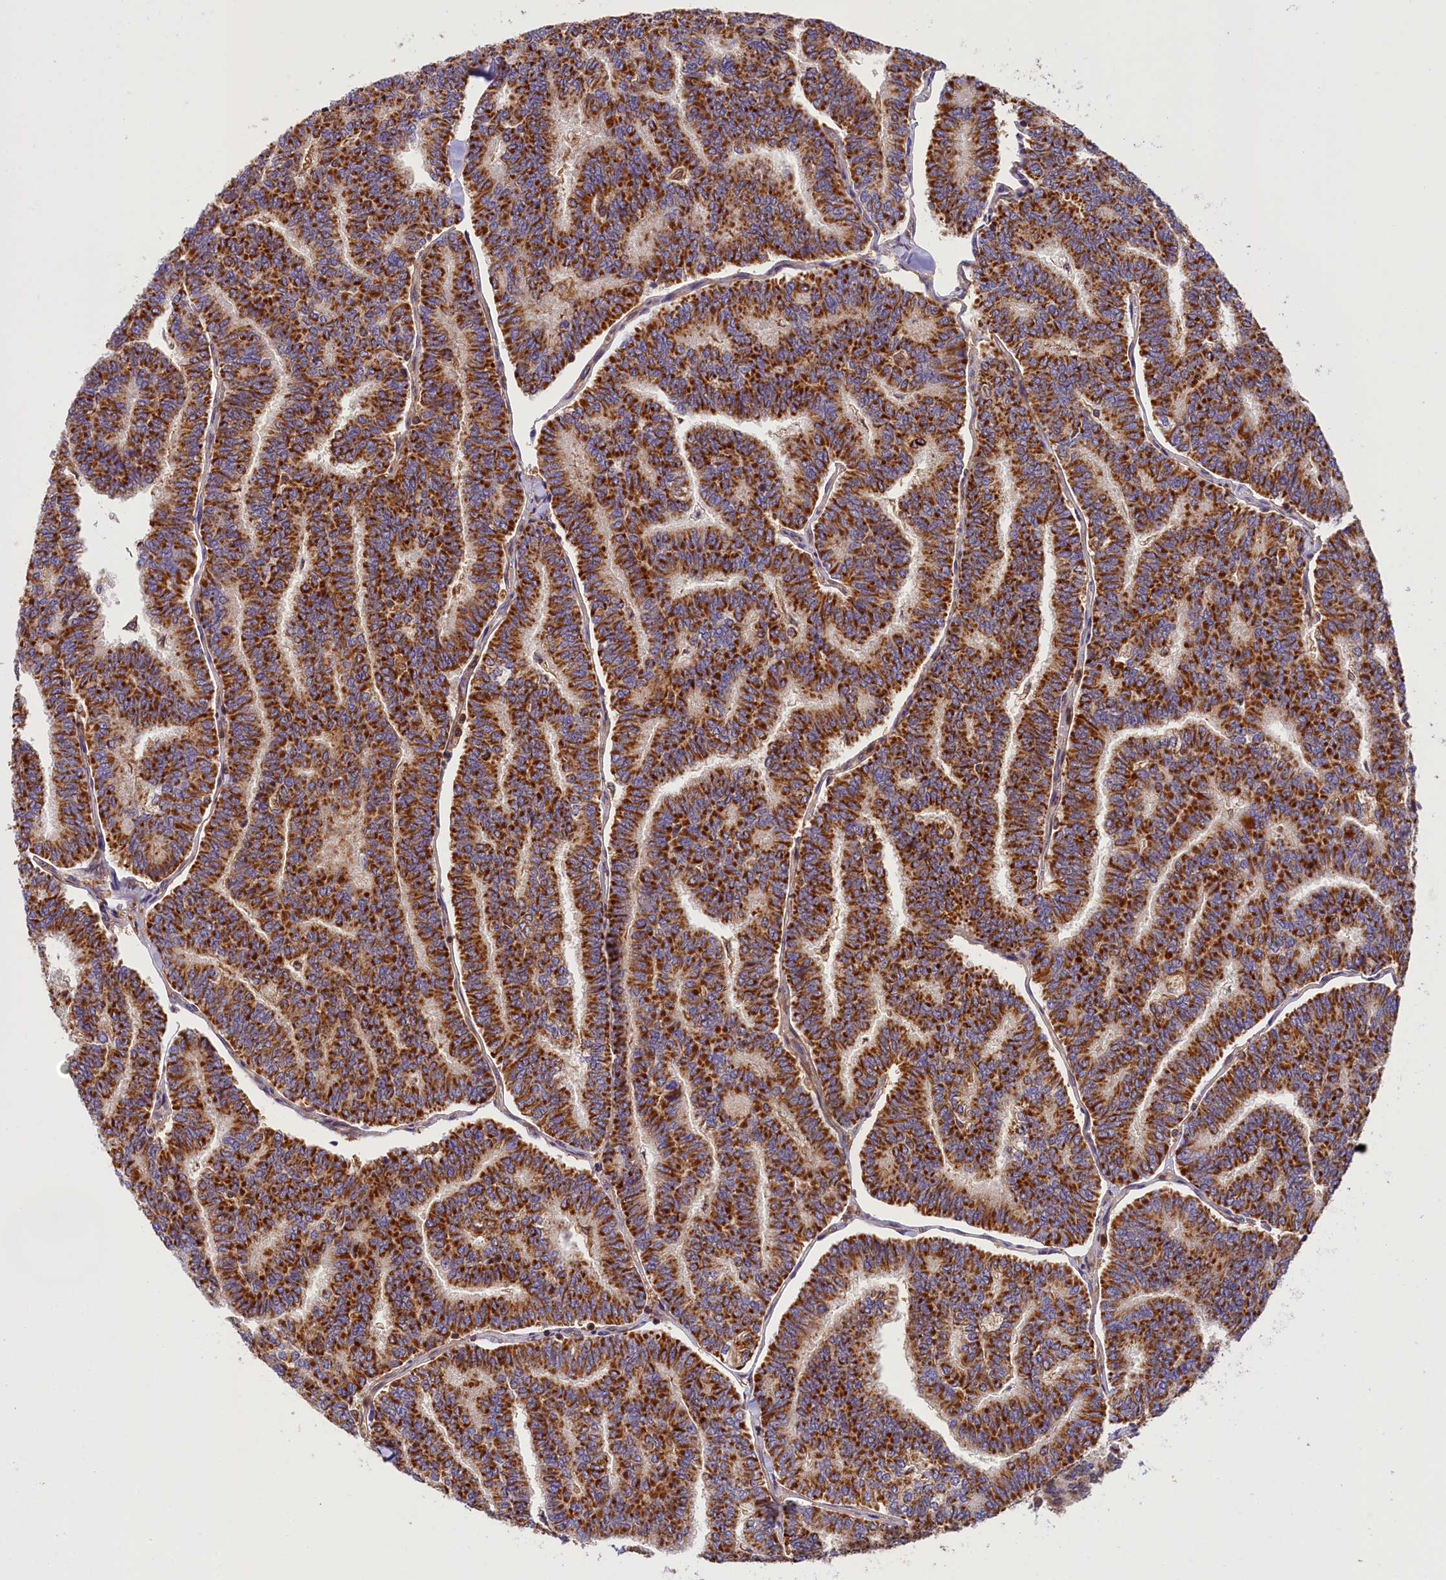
{"staining": {"intensity": "strong", "quantity": ">75%", "location": "cytoplasmic/membranous"}, "tissue": "thyroid cancer", "cell_type": "Tumor cells", "image_type": "cancer", "snomed": [{"axis": "morphology", "description": "Papillary adenocarcinoma, NOS"}, {"axis": "topography", "description": "Thyroid gland"}], "caption": "Immunohistochemistry (IHC) of thyroid cancer displays high levels of strong cytoplasmic/membranous staining in about >75% of tumor cells.", "gene": "EIF6", "patient": {"sex": "female", "age": 35}}